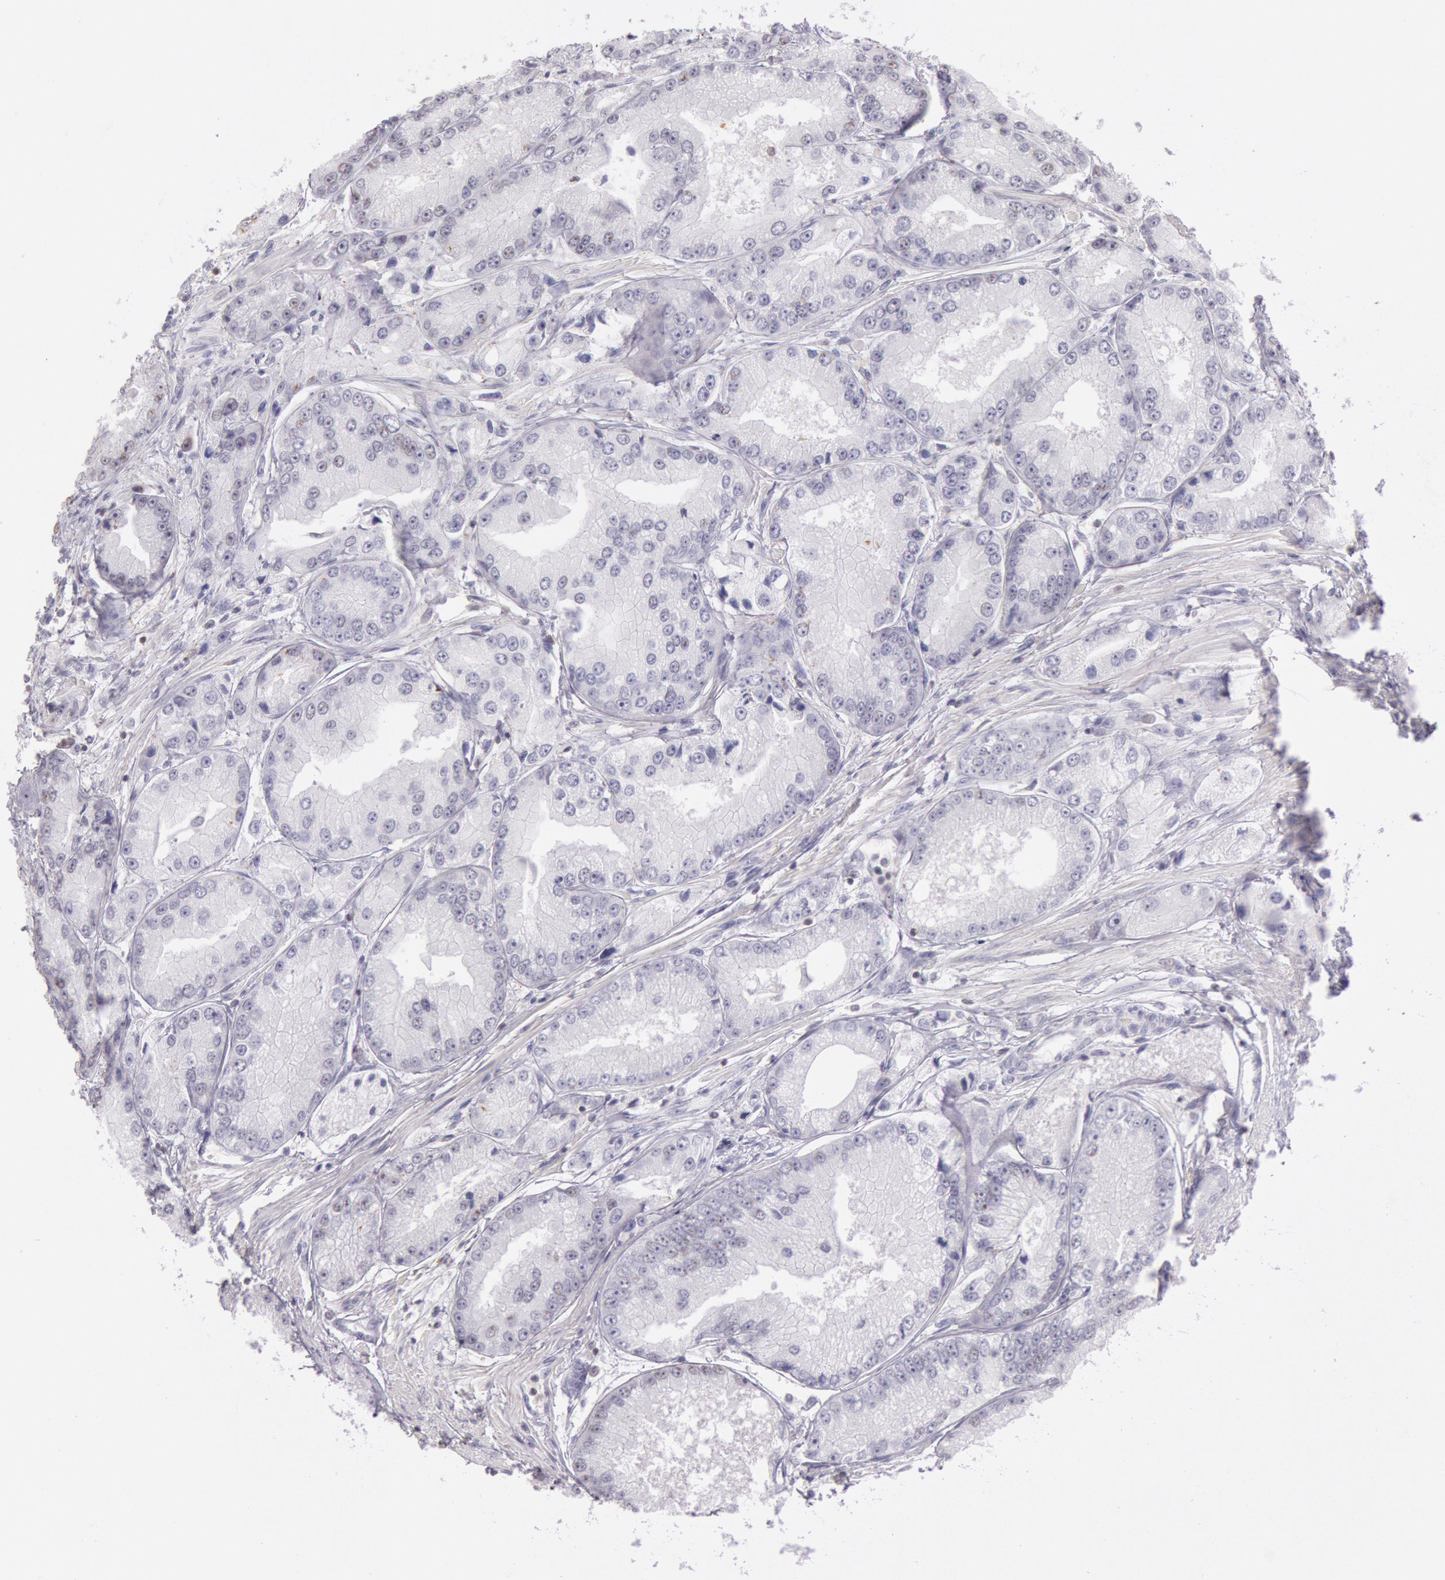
{"staining": {"intensity": "negative", "quantity": "none", "location": "none"}, "tissue": "prostate cancer", "cell_type": "Tumor cells", "image_type": "cancer", "snomed": [{"axis": "morphology", "description": "Adenocarcinoma, Medium grade"}, {"axis": "topography", "description": "Prostate"}], "caption": "Human adenocarcinoma (medium-grade) (prostate) stained for a protein using IHC reveals no staining in tumor cells.", "gene": "HIF1A", "patient": {"sex": "male", "age": 72}}